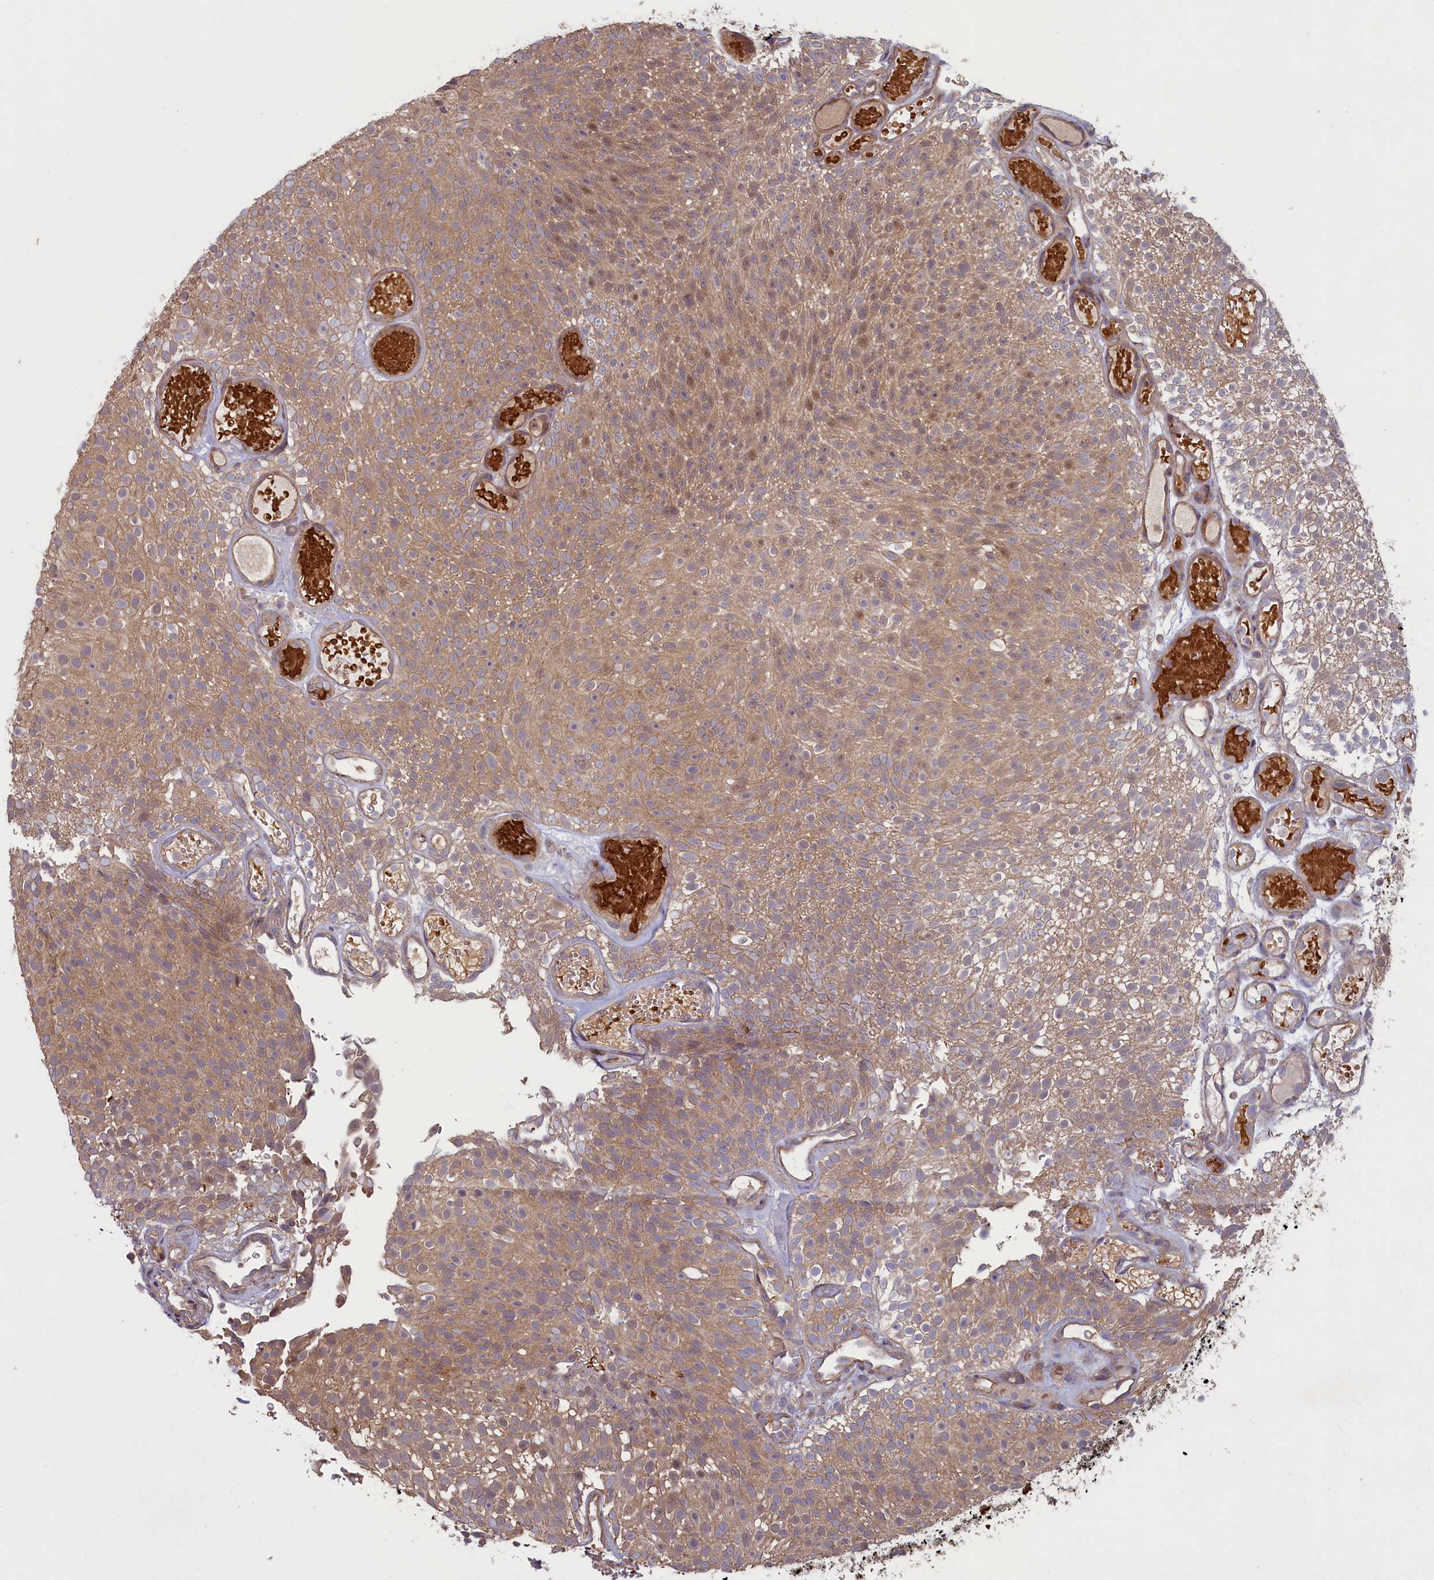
{"staining": {"intensity": "weak", "quantity": ">75%", "location": "cytoplasmic/membranous,nuclear"}, "tissue": "urothelial cancer", "cell_type": "Tumor cells", "image_type": "cancer", "snomed": [{"axis": "morphology", "description": "Urothelial carcinoma, Low grade"}, {"axis": "topography", "description": "Urinary bladder"}], "caption": "Immunohistochemistry (DAB (3,3'-diaminobenzidine)) staining of urothelial cancer exhibits weak cytoplasmic/membranous and nuclear protein positivity in about >75% of tumor cells. (Stains: DAB (3,3'-diaminobenzidine) in brown, nuclei in blue, Microscopy: brightfield microscopy at high magnification).", "gene": "CIAO2B", "patient": {"sex": "male", "age": 78}}